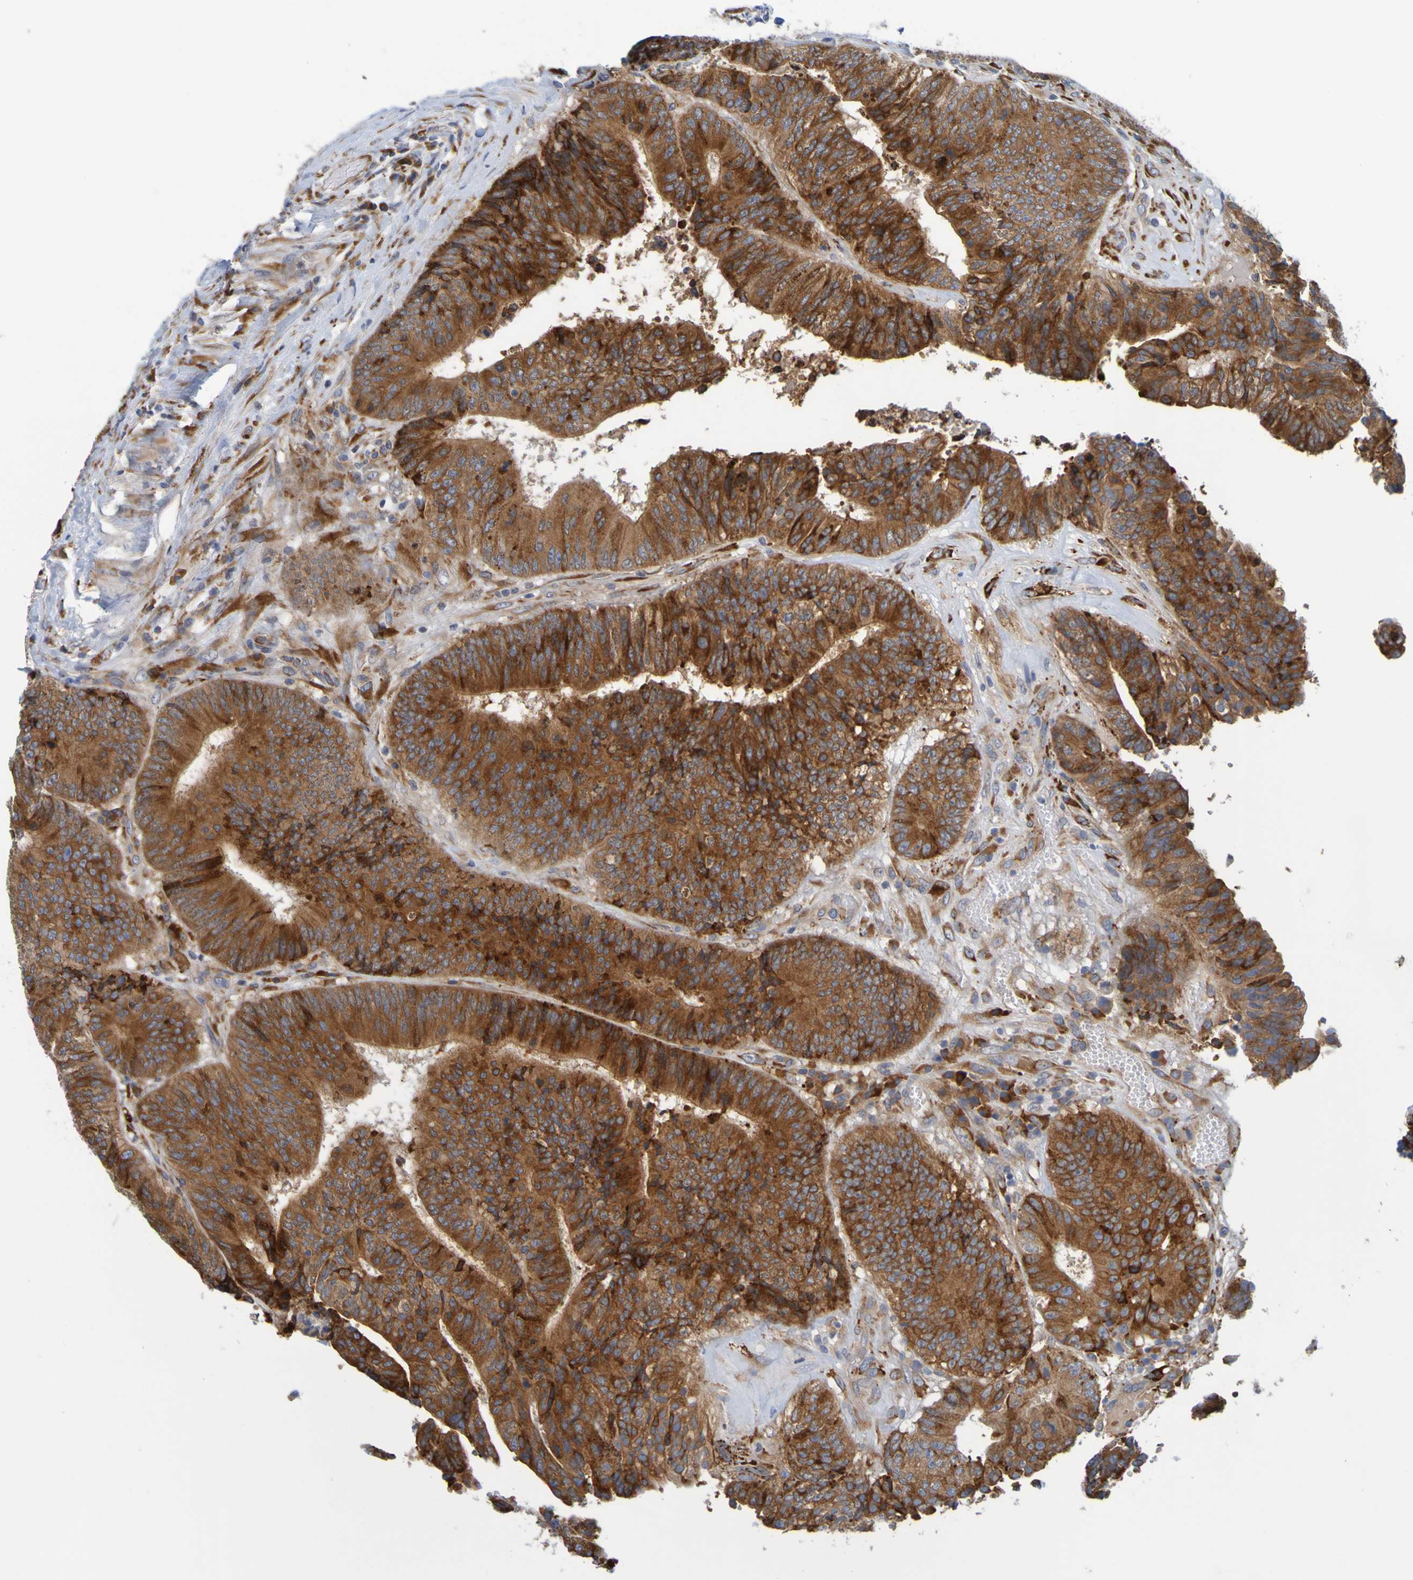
{"staining": {"intensity": "strong", "quantity": ">75%", "location": "cytoplasmic/membranous"}, "tissue": "colorectal cancer", "cell_type": "Tumor cells", "image_type": "cancer", "snomed": [{"axis": "morphology", "description": "Adenocarcinoma, NOS"}, {"axis": "topography", "description": "Rectum"}], "caption": "A high-resolution histopathology image shows immunohistochemistry (IHC) staining of colorectal adenocarcinoma, which exhibits strong cytoplasmic/membranous expression in approximately >75% of tumor cells.", "gene": "SIL1", "patient": {"sex": "male", "age": 72}}